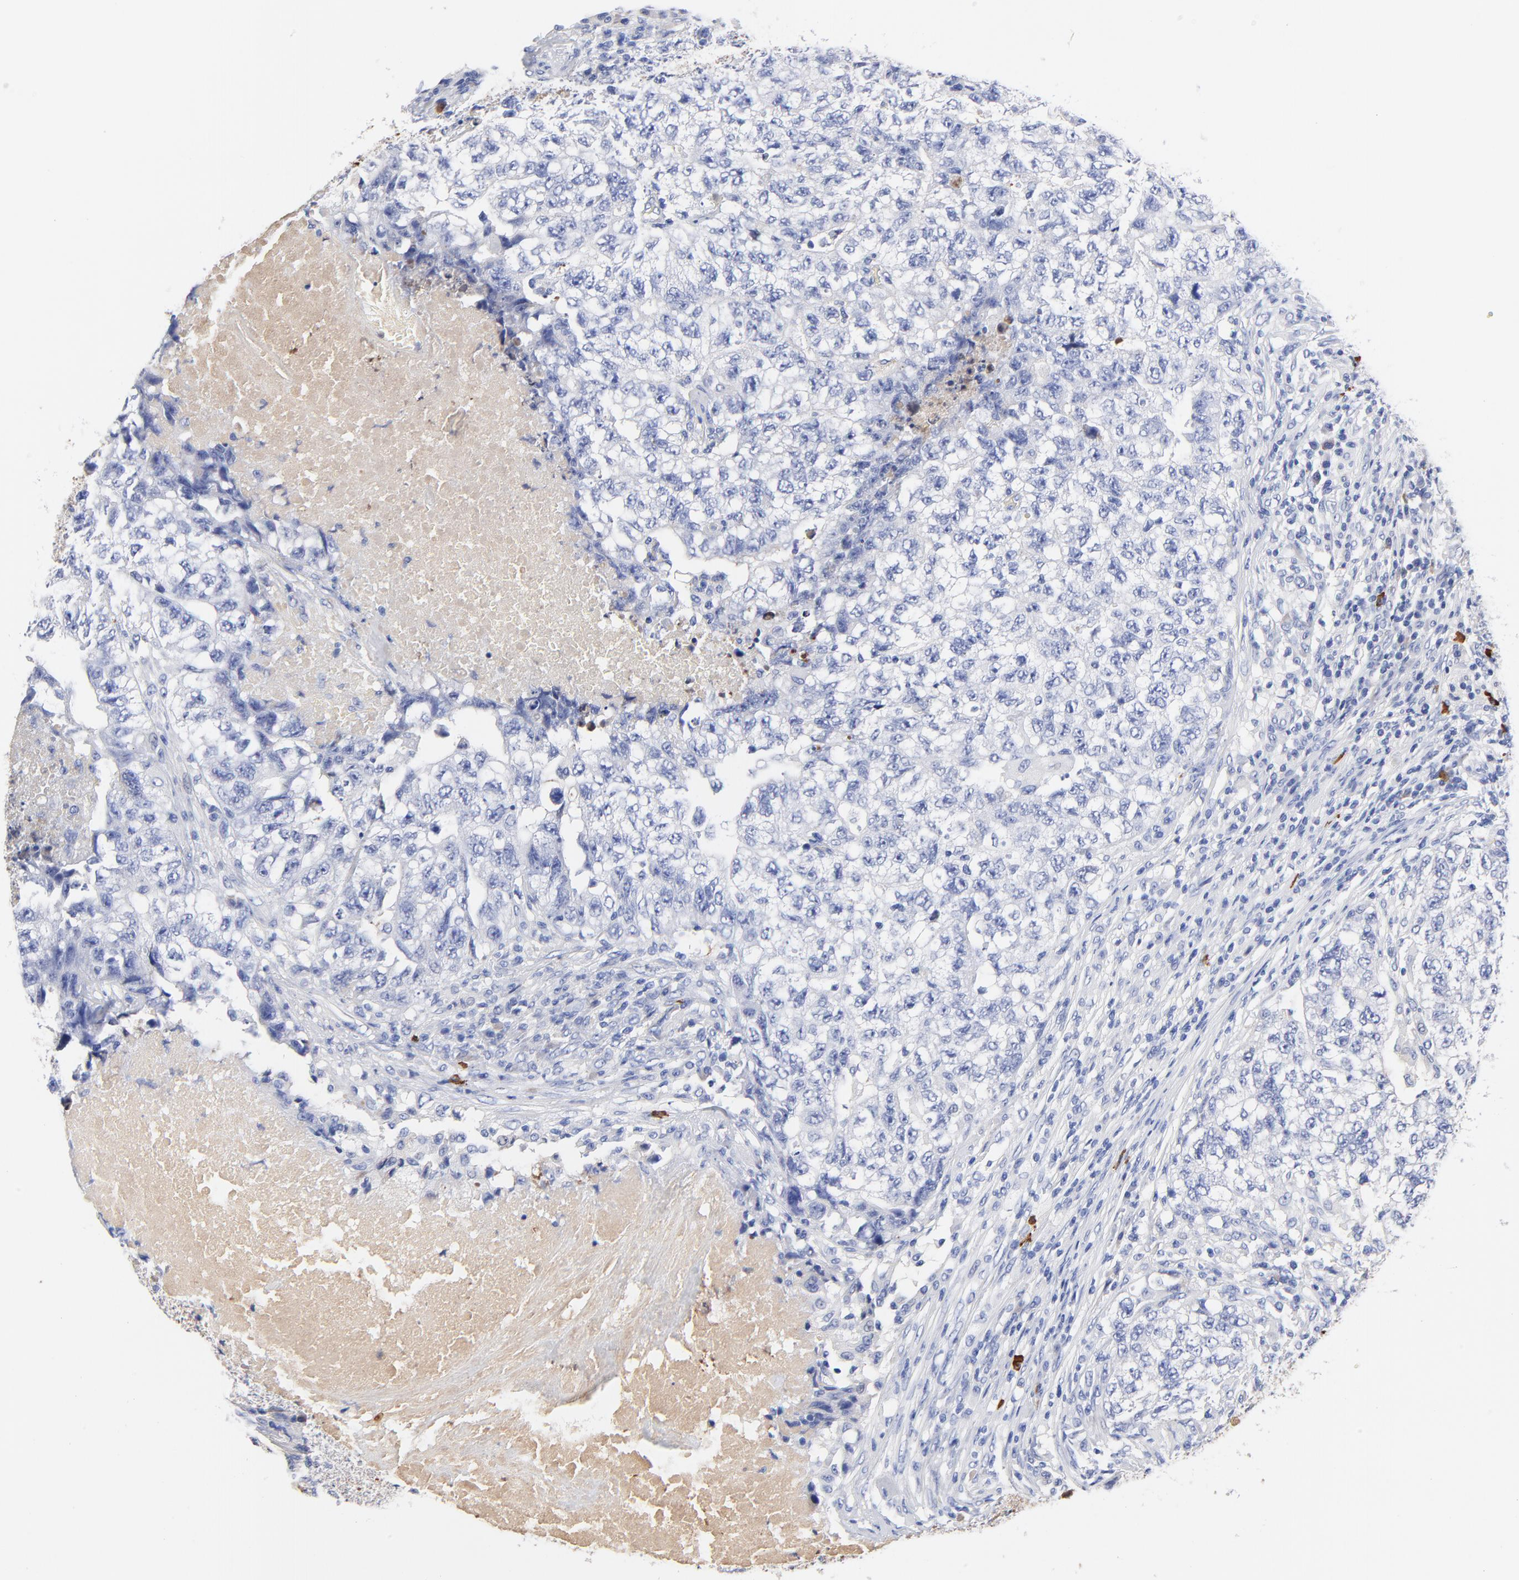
{"staining": {"intensity": "negative", "quantity": "none", "location": "none"}, "tissue": "testis cancer", "cell_type": "Tumor cells", "image_type": "cancer", "snomed": [{"axis": "morphology", "description": "Carcinoma, Embryonal, NOS"}, {"axis": "topography", "description": "Testis"}], "caption": "High magnification brightfield microscopy of testis cancer stained with DAB (brown) and counterstained with hematoxylin (blue): tumor cells show no significant positivity.", "gene": "IGLV3-10", "patient": {"sex": "male", "age": 21}}